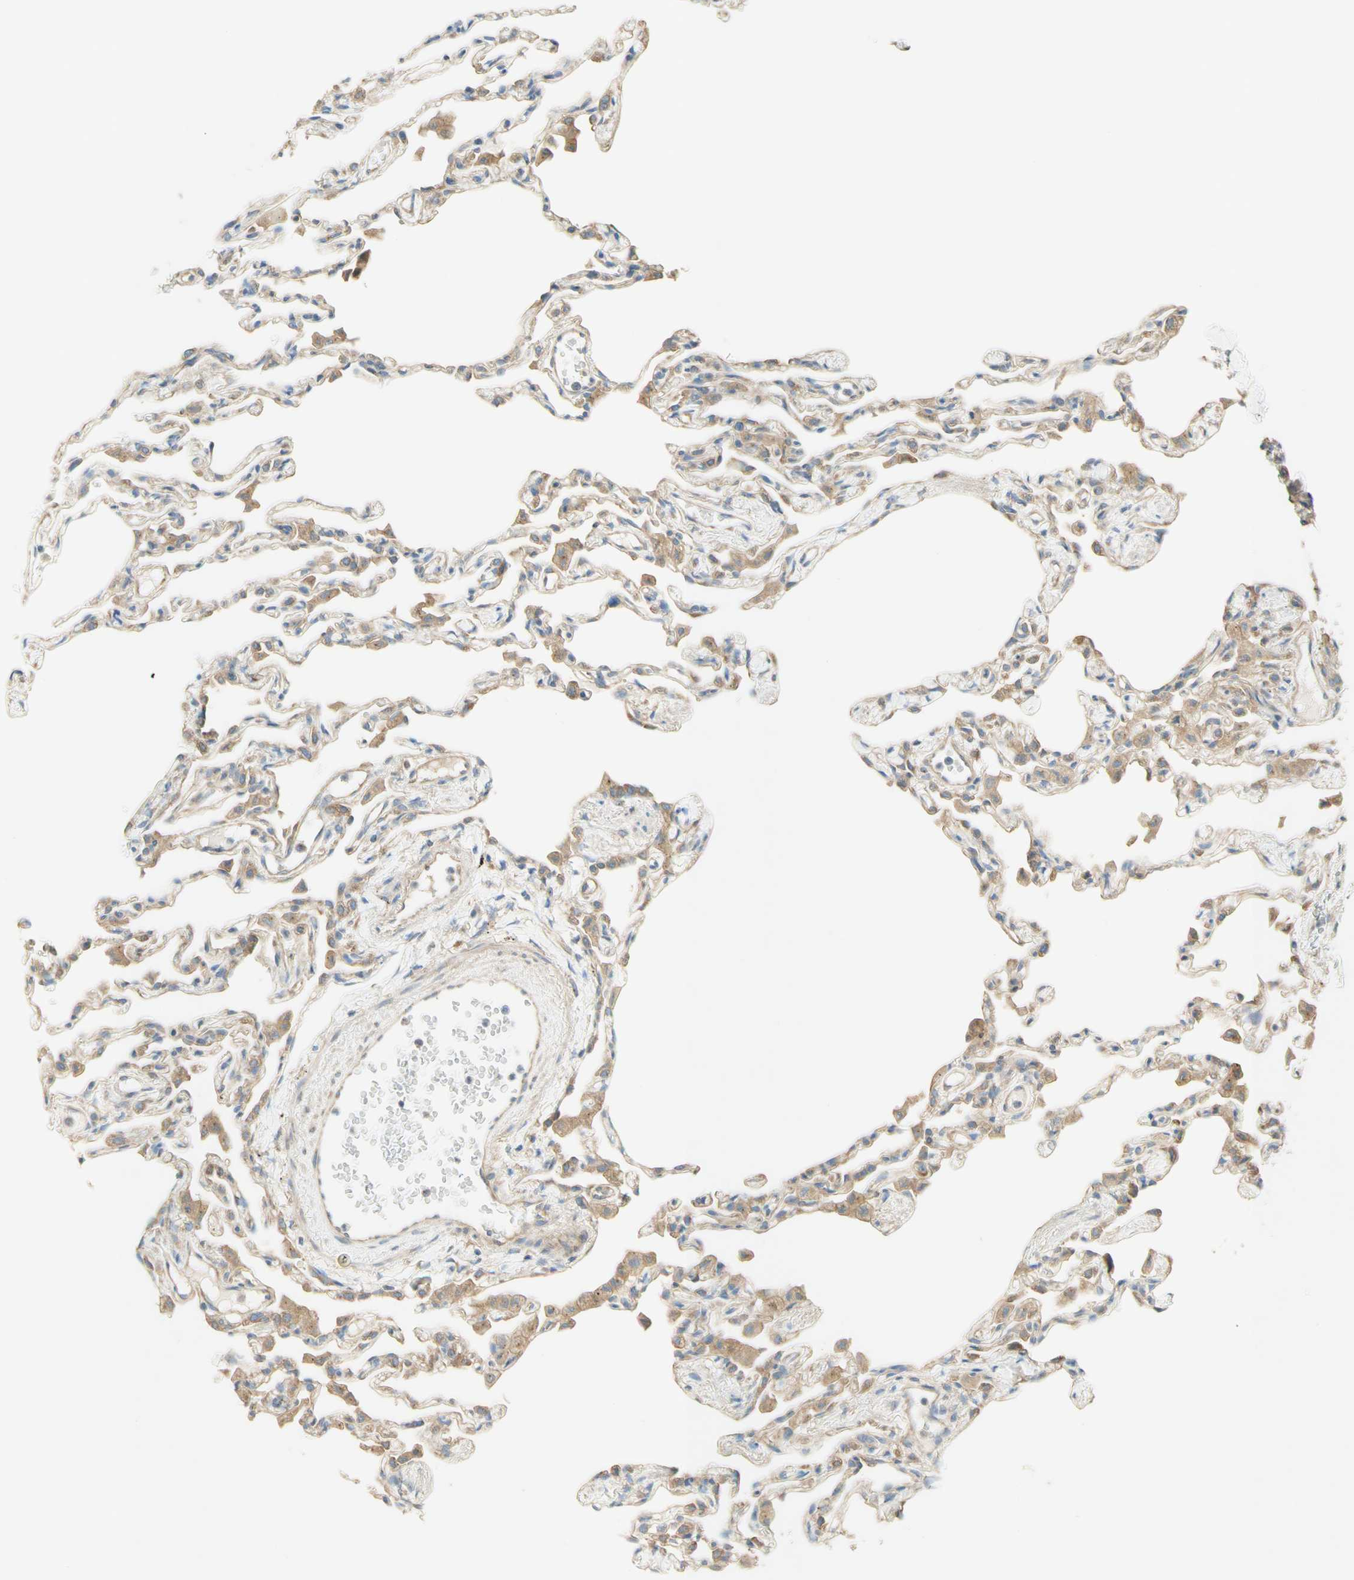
{"staining": {"intensity": "weak", "quantity": ">75%", "location": "cytoplasmic/membranous"}, "tissue": "lung", "cell_type": "Alveolar cells", "image_type": "normal", "snomed": [{"axis": "morphology", "description": "Normal tissue, NOS"}, {"axis": "topography", "description": "Lung"}], "caption": "This photomicrograph shows immunohistochemistry staining of normal human lung, with low weak cytoplasmic/membranous staining in about >75% of alveolar cells.", "gene": "DYNC1H1", "patient": {"sex": "female", "age": 49}}